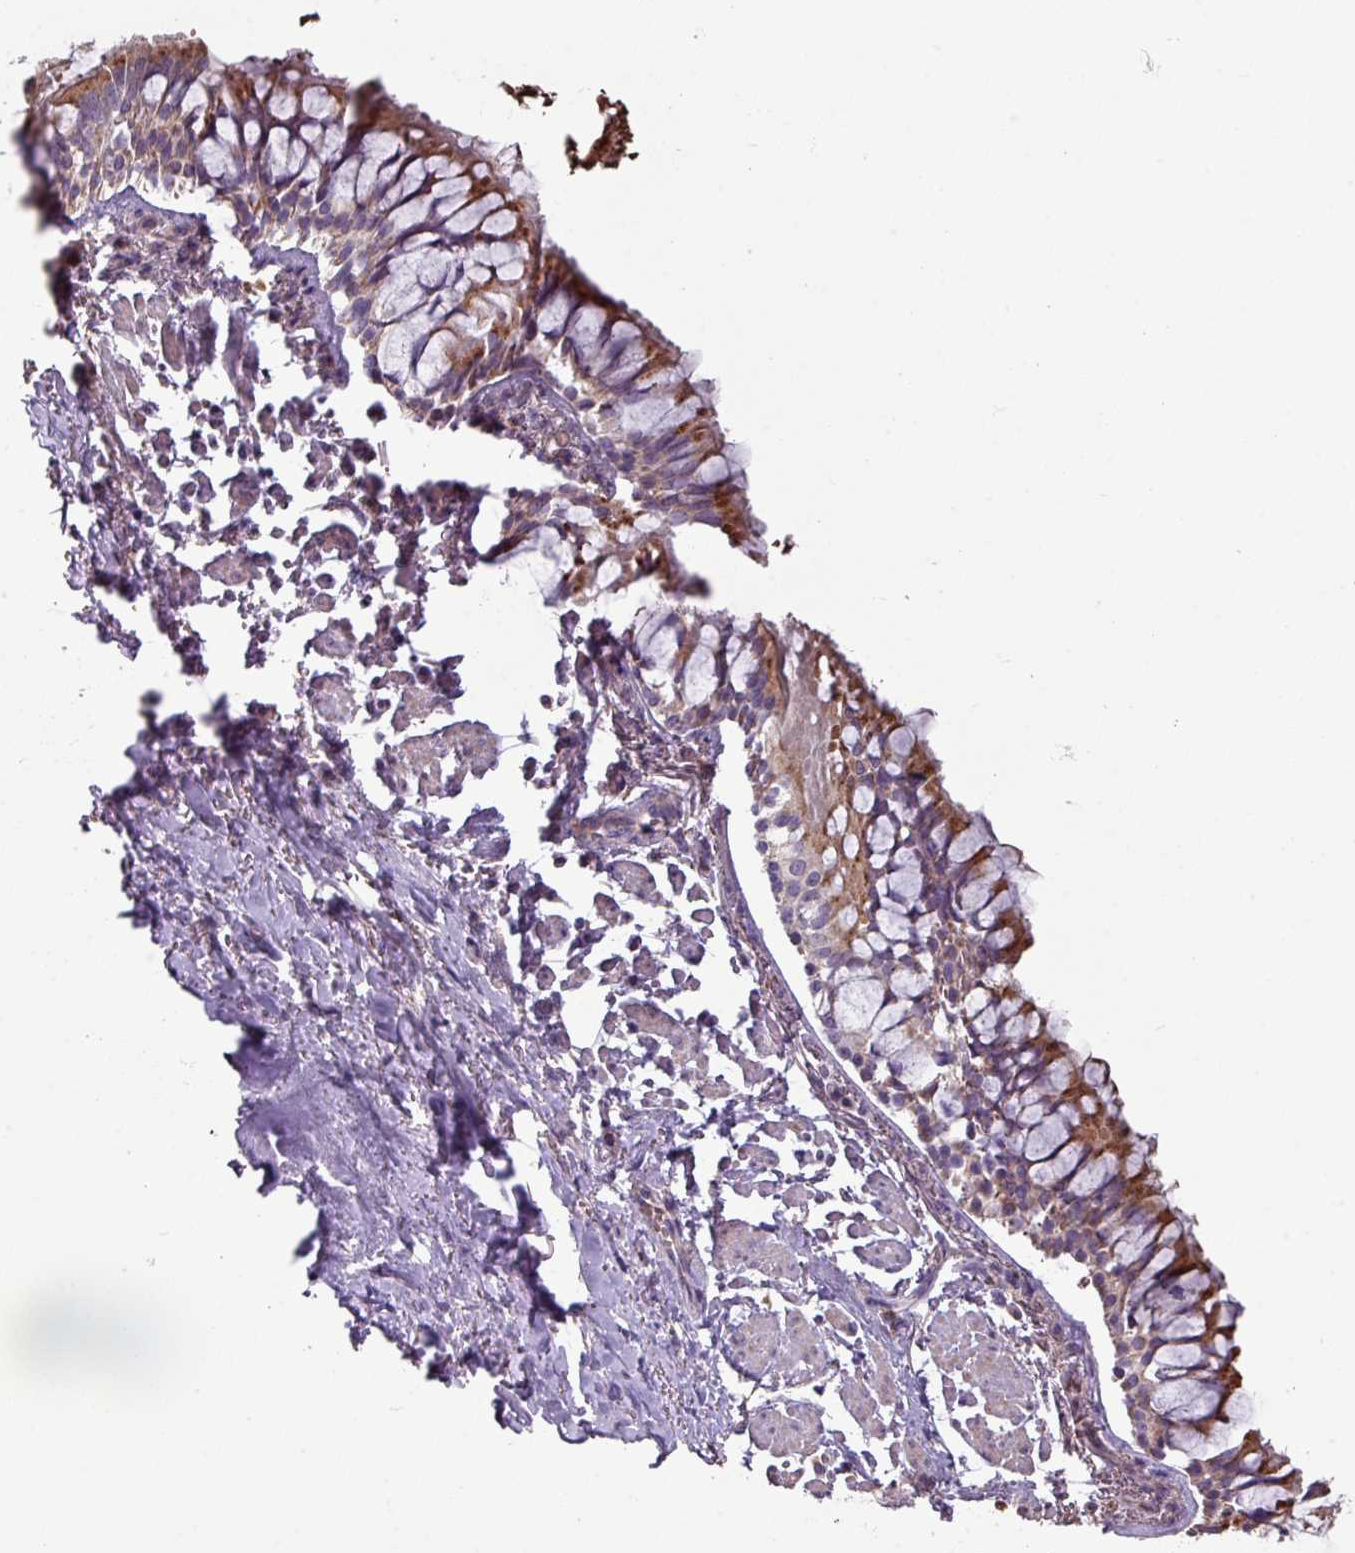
{"staining": {"intensity": "moderate", "quantity": ">75%", "location": "cytoplasmic/membranous"}, "tissue": "bronchus", "cell_type": "Respiratory epithelial cells", "image_type": "normal", "snomed": [{"axis": "morphology", "description": "Normal tissue, NOS"}, {"axis": "topography", "description": "Bronchus"}], "caption": "IHC (DAB (3,3'-diaminobenzidine)) staining of benign human bronchus reveals moderate cytoplasmic/membranous protein staining in about >75% of respiratory epithelial cells. The staining was performed using DAB (3,3'-diaminobenzidine), with brown indicating positive protein expression. Nuclei are stained blue with hematoxylin.", "gene": "NHSL2", "patient": {"sex": "male", "age": 70}}